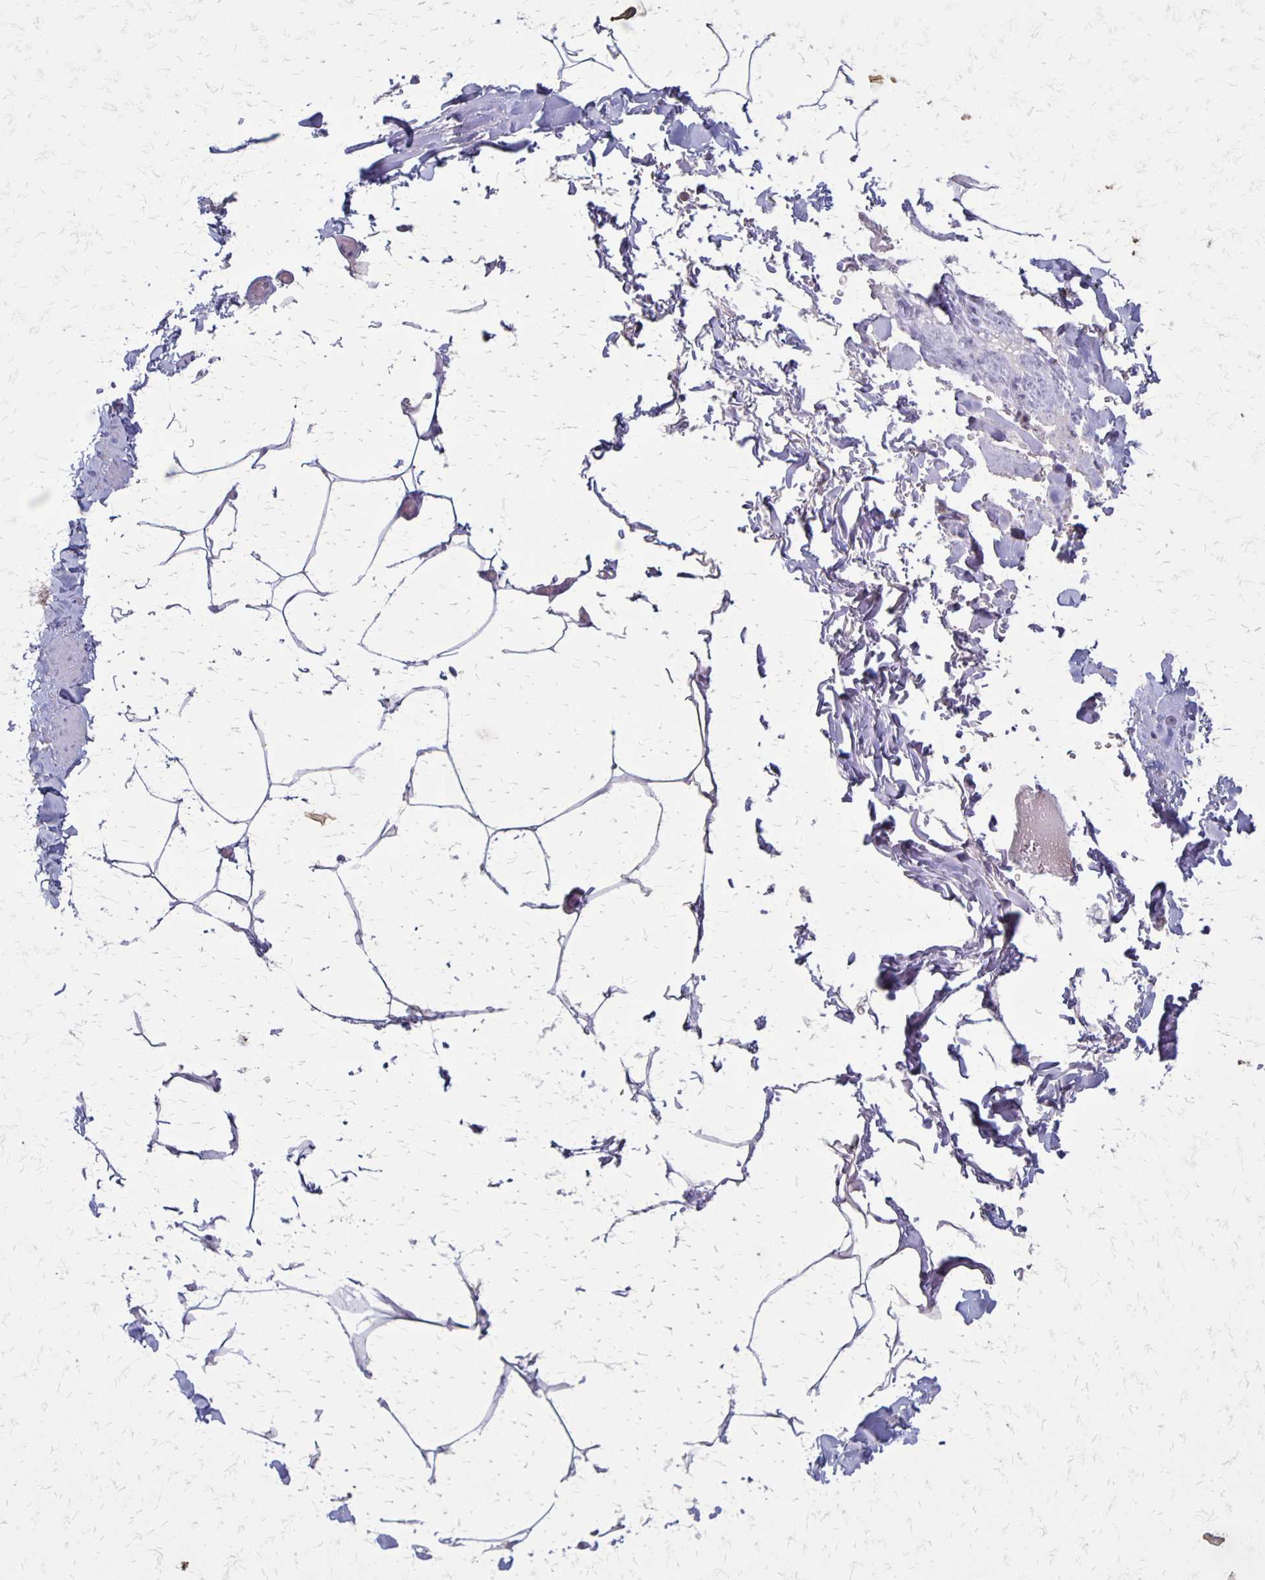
{"staining": {"intensity": "negative", "quantity": "none", "location": "none"}, "tissue": "adipose tissue", "cell_type": "Adipocytes", "image_type": "normal", "snomed": [{"axis": "morphology", "description": "Normal tissue, NOS"}, {"axis": "topography", "description": "Vascular tissue"}, {"axis": "topography", "description": "Peripheral nerve tissue"}], "caption": "Protein analysis of unremarkable adipose tissue displays no significant expression in adipocytes.", "gene": "SEPTIN5", "patient": {"sex": "male", "age": 41}}